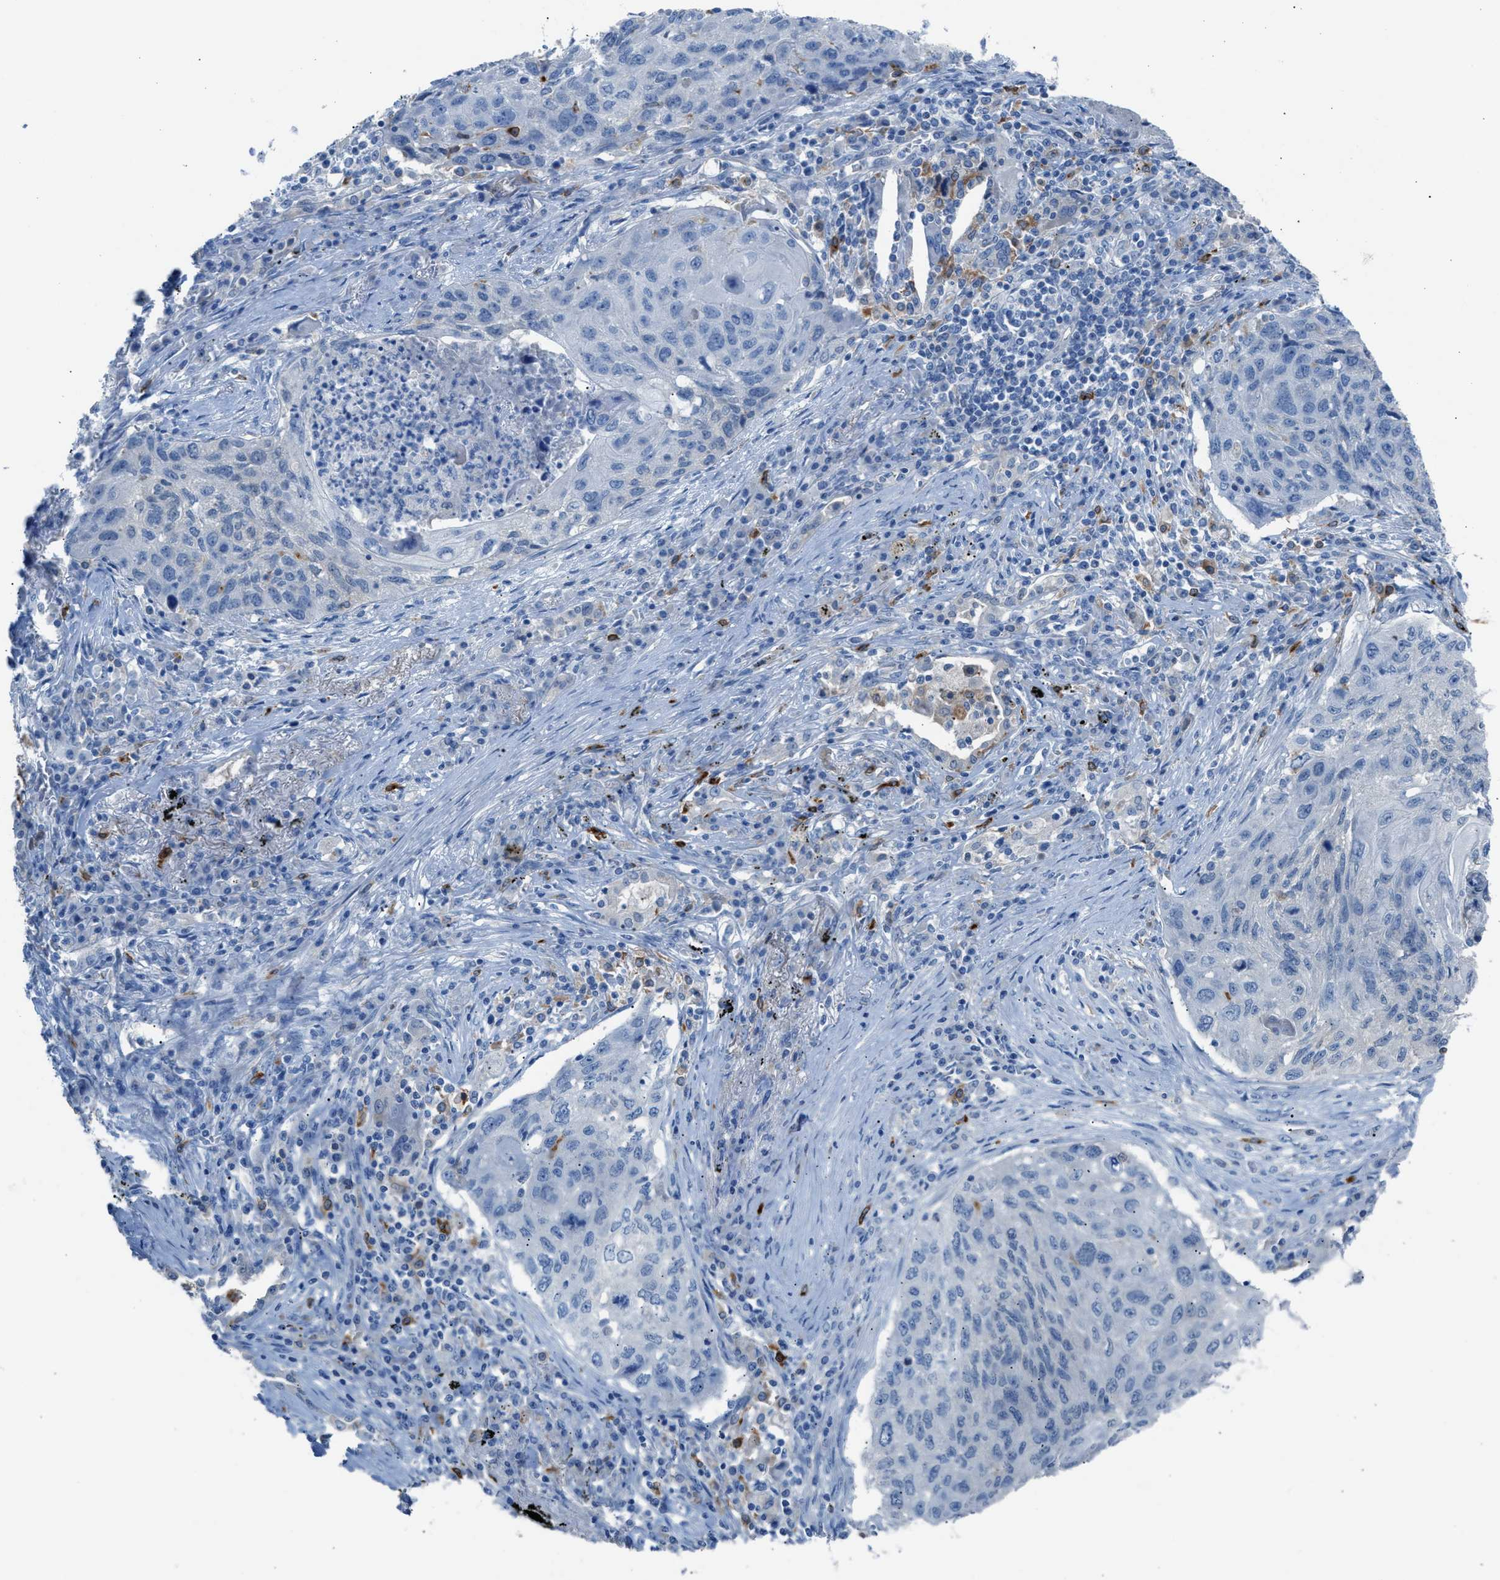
{"staining": {"intensity": "negative", "quantity": "none", "location": "none"}, "tissue": "lung cancer", "cell_type": "Tumor cells", "image_type": "cancer", "snomed": [{"axis": "morphology", "description": "Squamous cell carcinoma, NOS"}, {"axis": "topography", "description": "Lung"}], "caption": "IHC image of lung squamous cell carcinoma stained for a protein (brown), which shows no positivity in tumor cells.", "gene": "CLEC10A", "patient": {"sex": "female", "age": 63}}